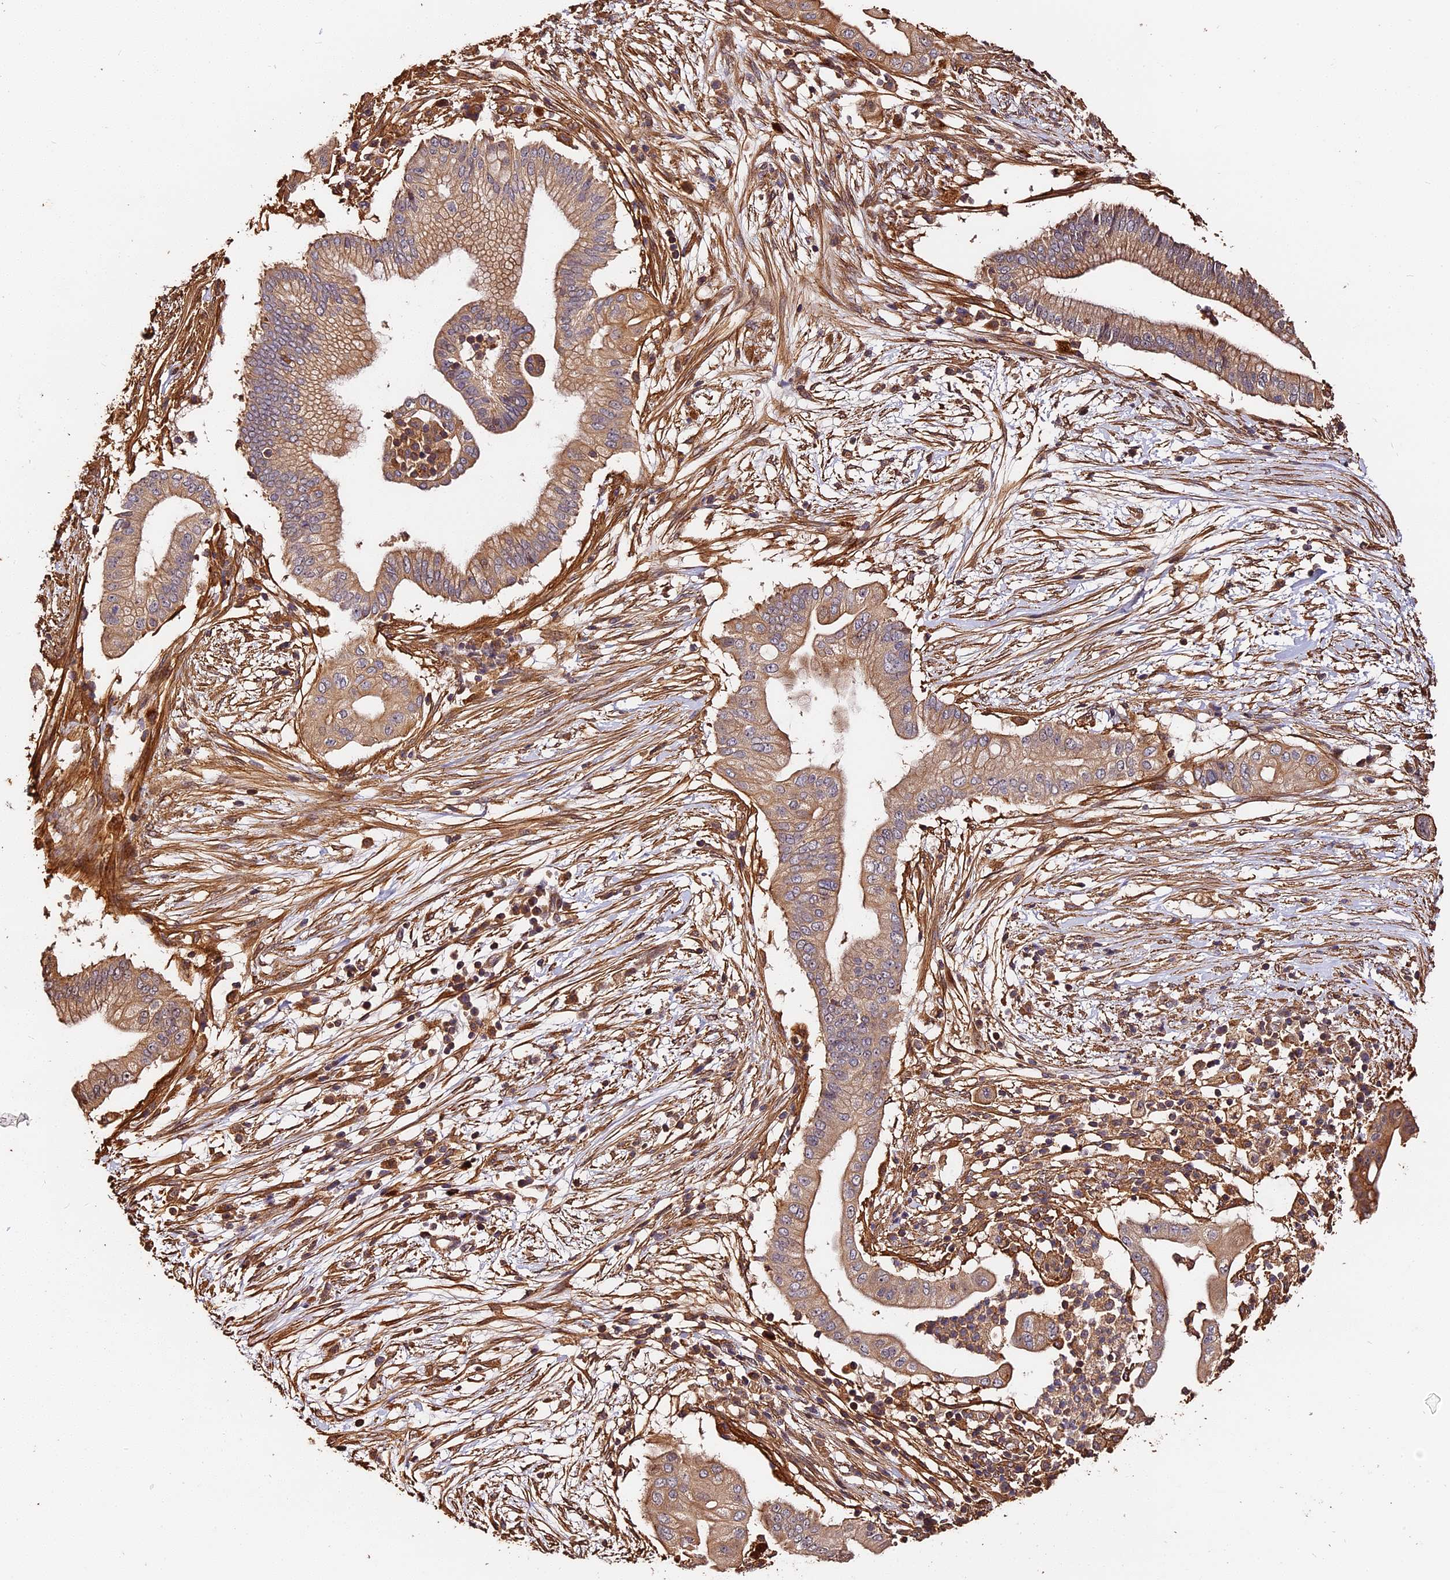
{"staining": {"intensity": "moderate", "quantity": ">75%", "location": "cytoplasmic/membranous"}, "tissue": "pancreatic cancer", "cell_type": "Tumor cells", "image_type": "cancer", "snomed": [{"axis": "morphology", "description": "Adenocarcinoma, NOS"}, {"axis": "topography", "description": "Pancreas"}], "caption": "High-magnification brightfield microscopy of pancreatic cancer (adenocarcinoma) stained with DAB (brown) and counterstained with hematoxylin (blue). tumor cells exhibit moderate cytoplasmic/membranous expression is identified in about>75% of cells.", "gene": "MMP15", "patient": {"sex": "male", "age": 68}}